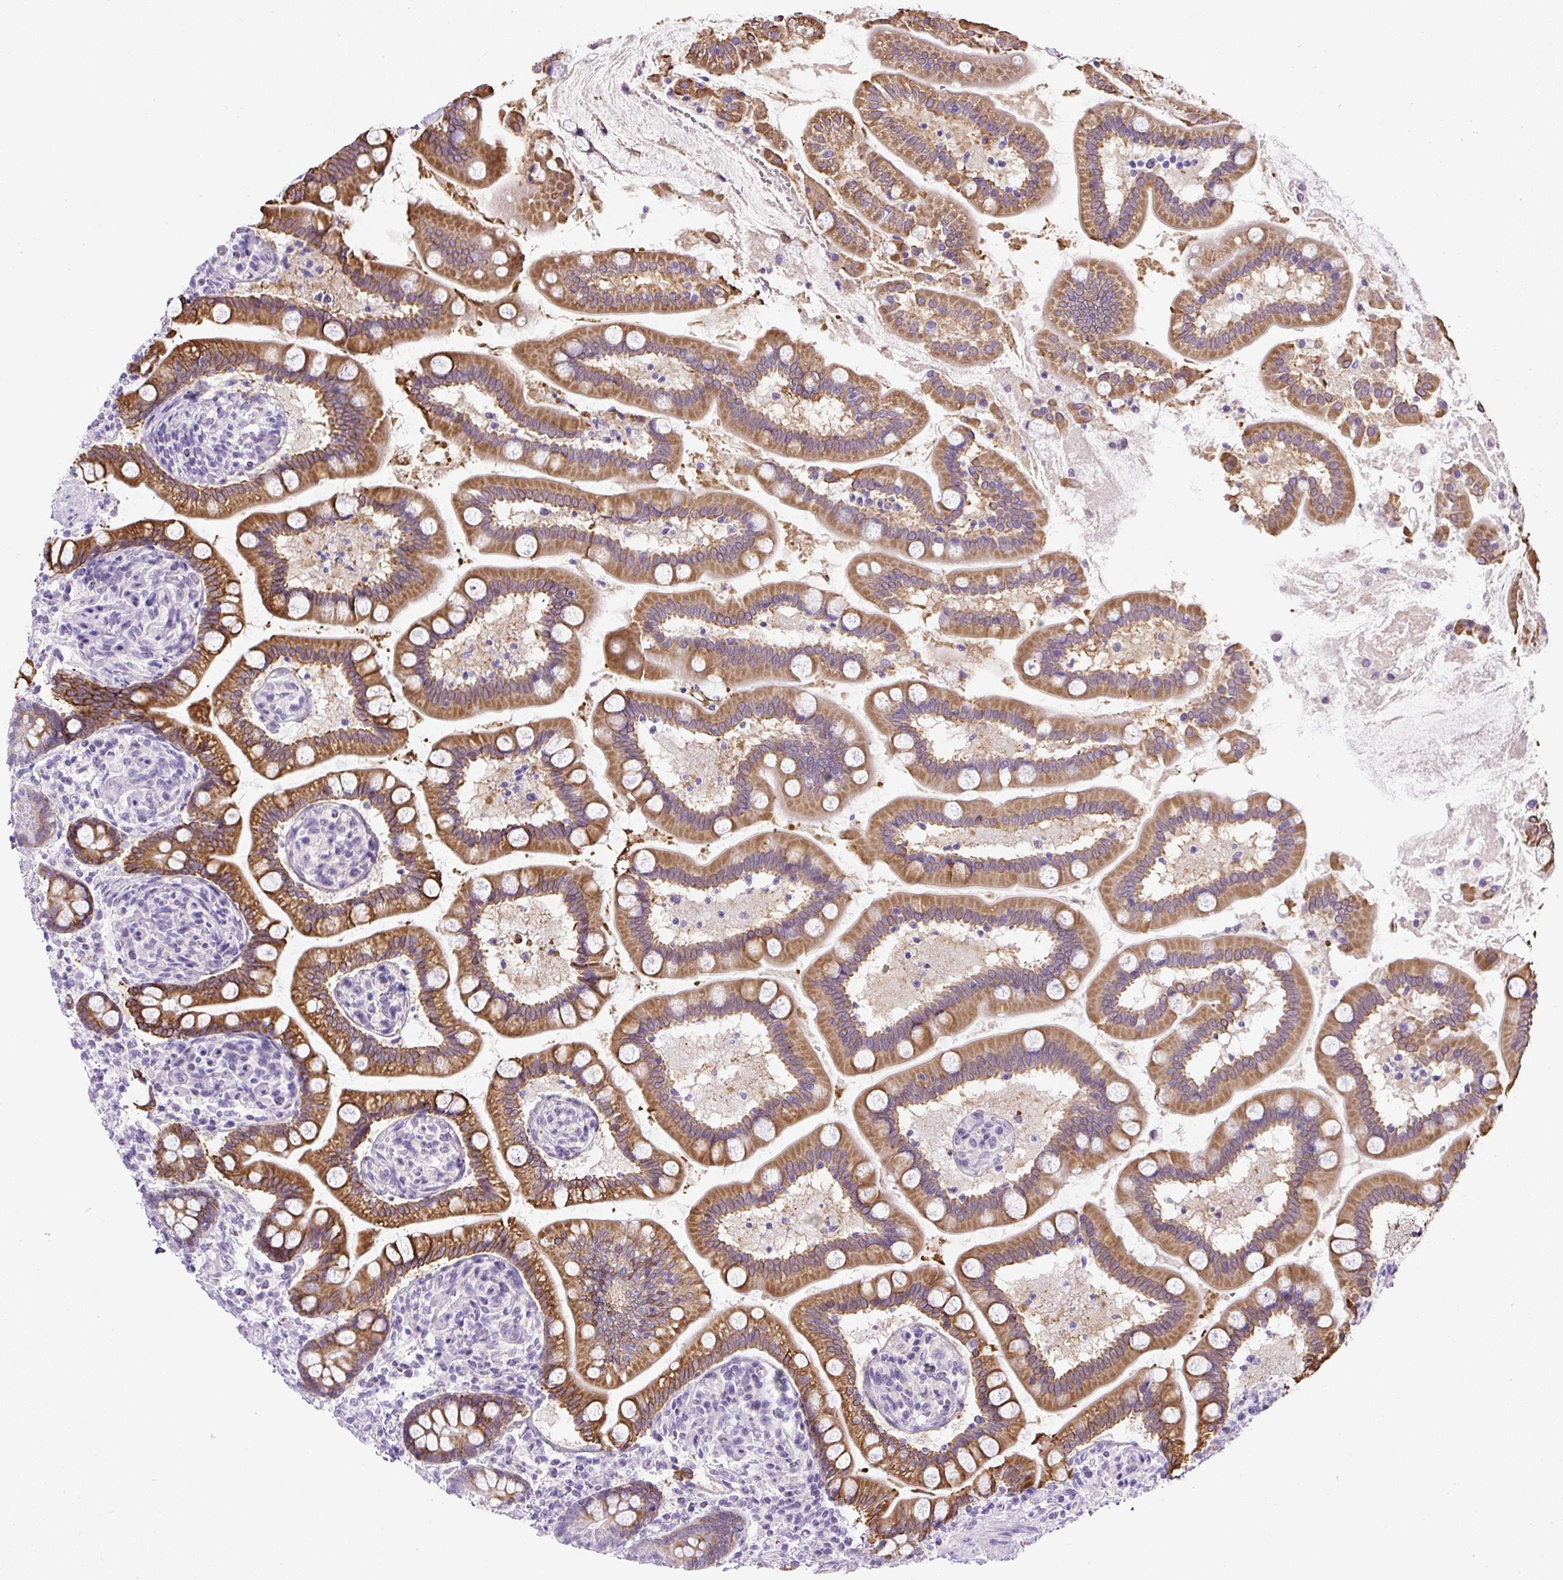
{"staining": {"intensity": "moderate", "quantity": ">75%", "location": "cytoplasmic/membranous"}, "tissue": "small intestine", "cell_type": "Glandular cells", "image_type": "normal", "snomed": [{"axis": "morphology", "description": "Normal tissue, NOS"}, {"axis": "topography", "description": "Small intestine"}], "caption": "Small intestine stained for a protein (brown) demonstrates moderate cytoplasmic/membranous positive positivity in about >75% of glandular cells.", "gene": "COL9A2", "patient": {"sex": "female", "age": 64}}